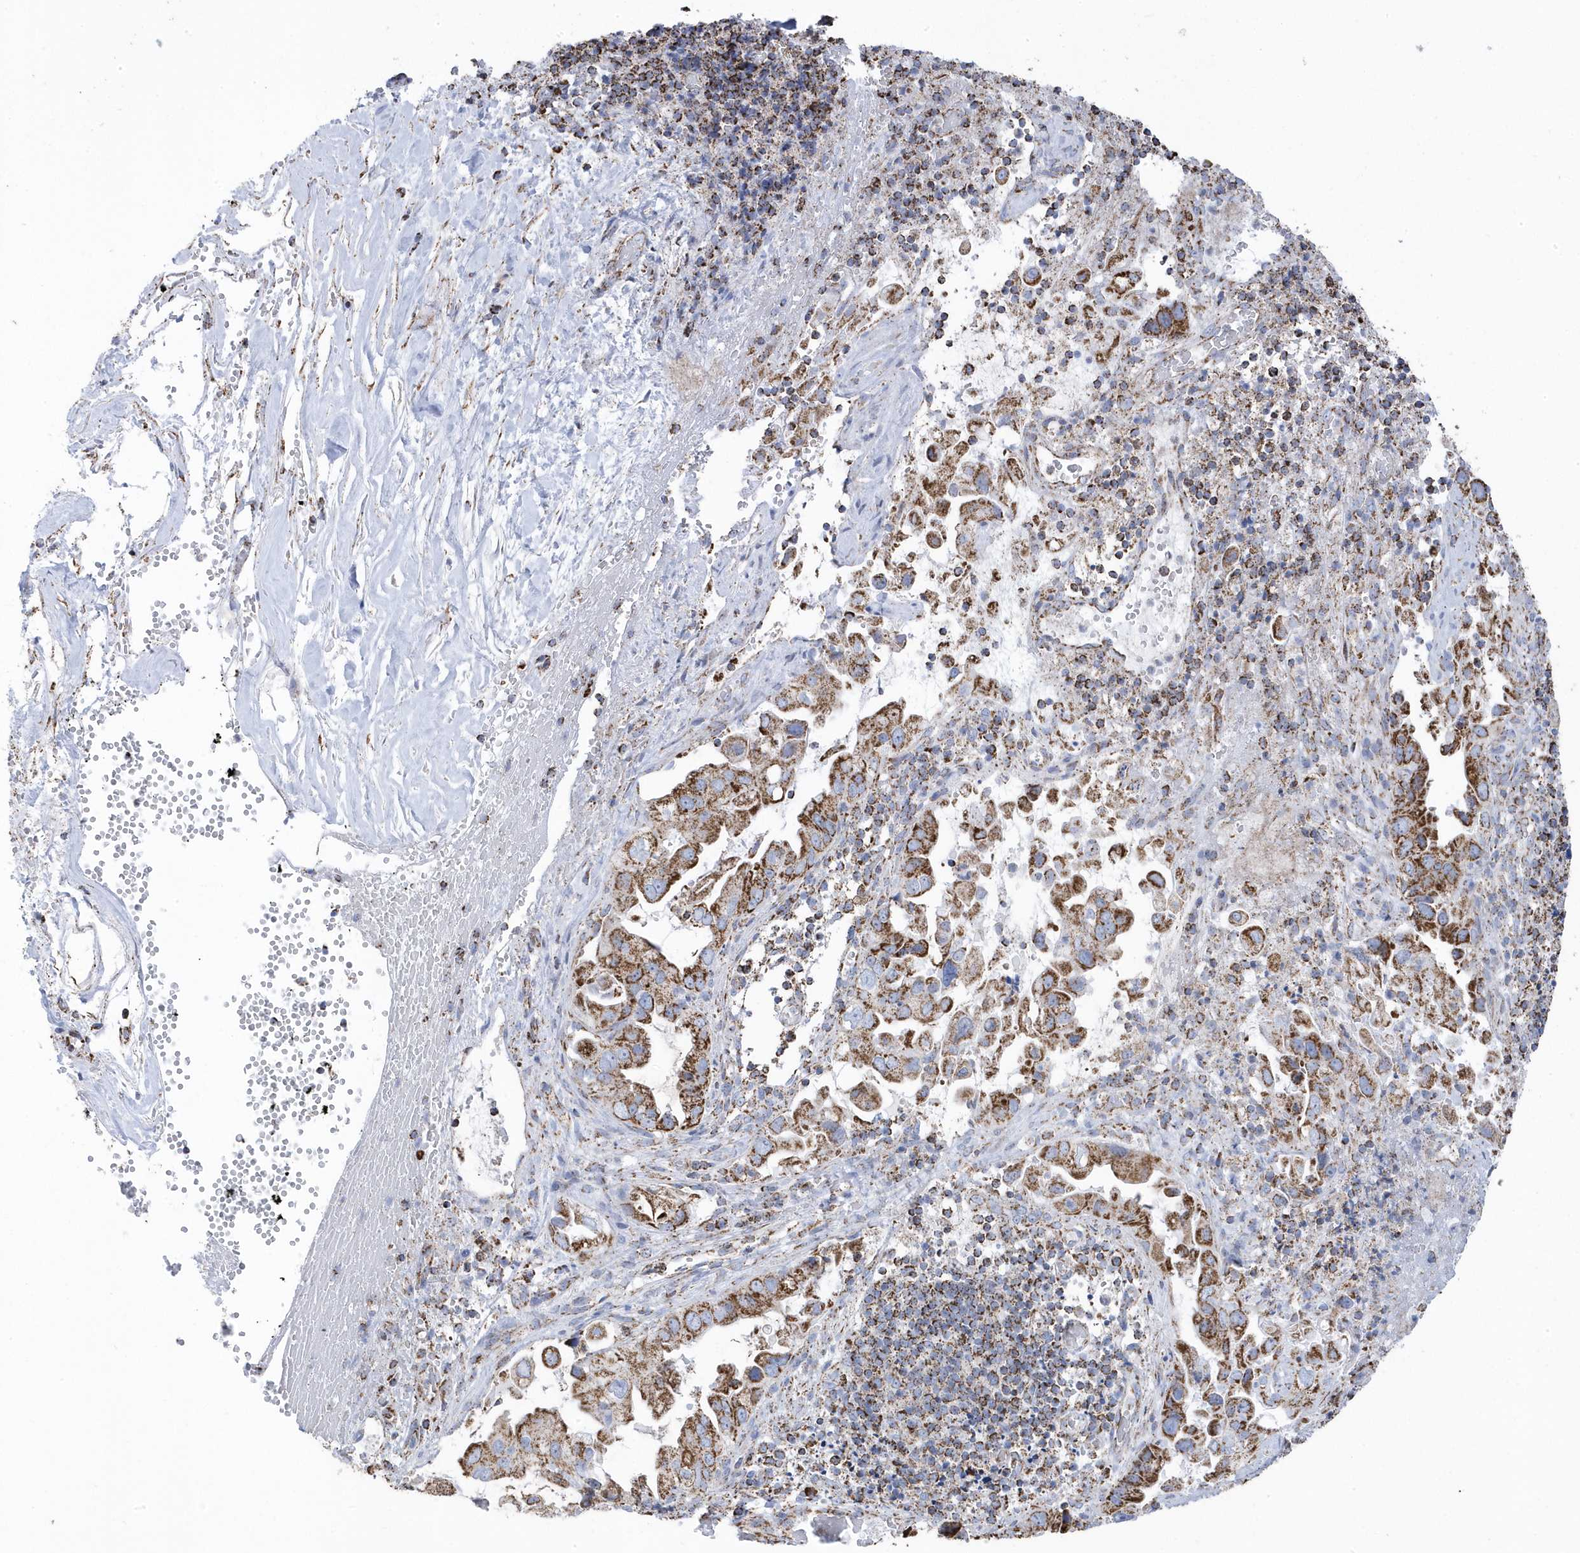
{"staining": {"intensity": "strong", "quantity": ">75%", "location": "cytoplasmic/membranous"}, "tissue": "pancreatic cancer", "cell_type": "Tumor cells", "image_type": "cancer", "snomed": [{"axis": "morphology", "description": "Inflammation, NOS"}, {"axis": "morphology", "description": "Adenocarcinoma, NOS"}, {"axis": "topography", "description": "Pancreas"}], "caption": "This micrograph reveals immunohistochemistry staining of pancreatic cancer (adenocarcinoma), with high strong cytoplasmic/membranous staining in approximately >75% of tumor cells.", "gene": "GTPBP8", "patient": {"sex": "female", "age": 56}}